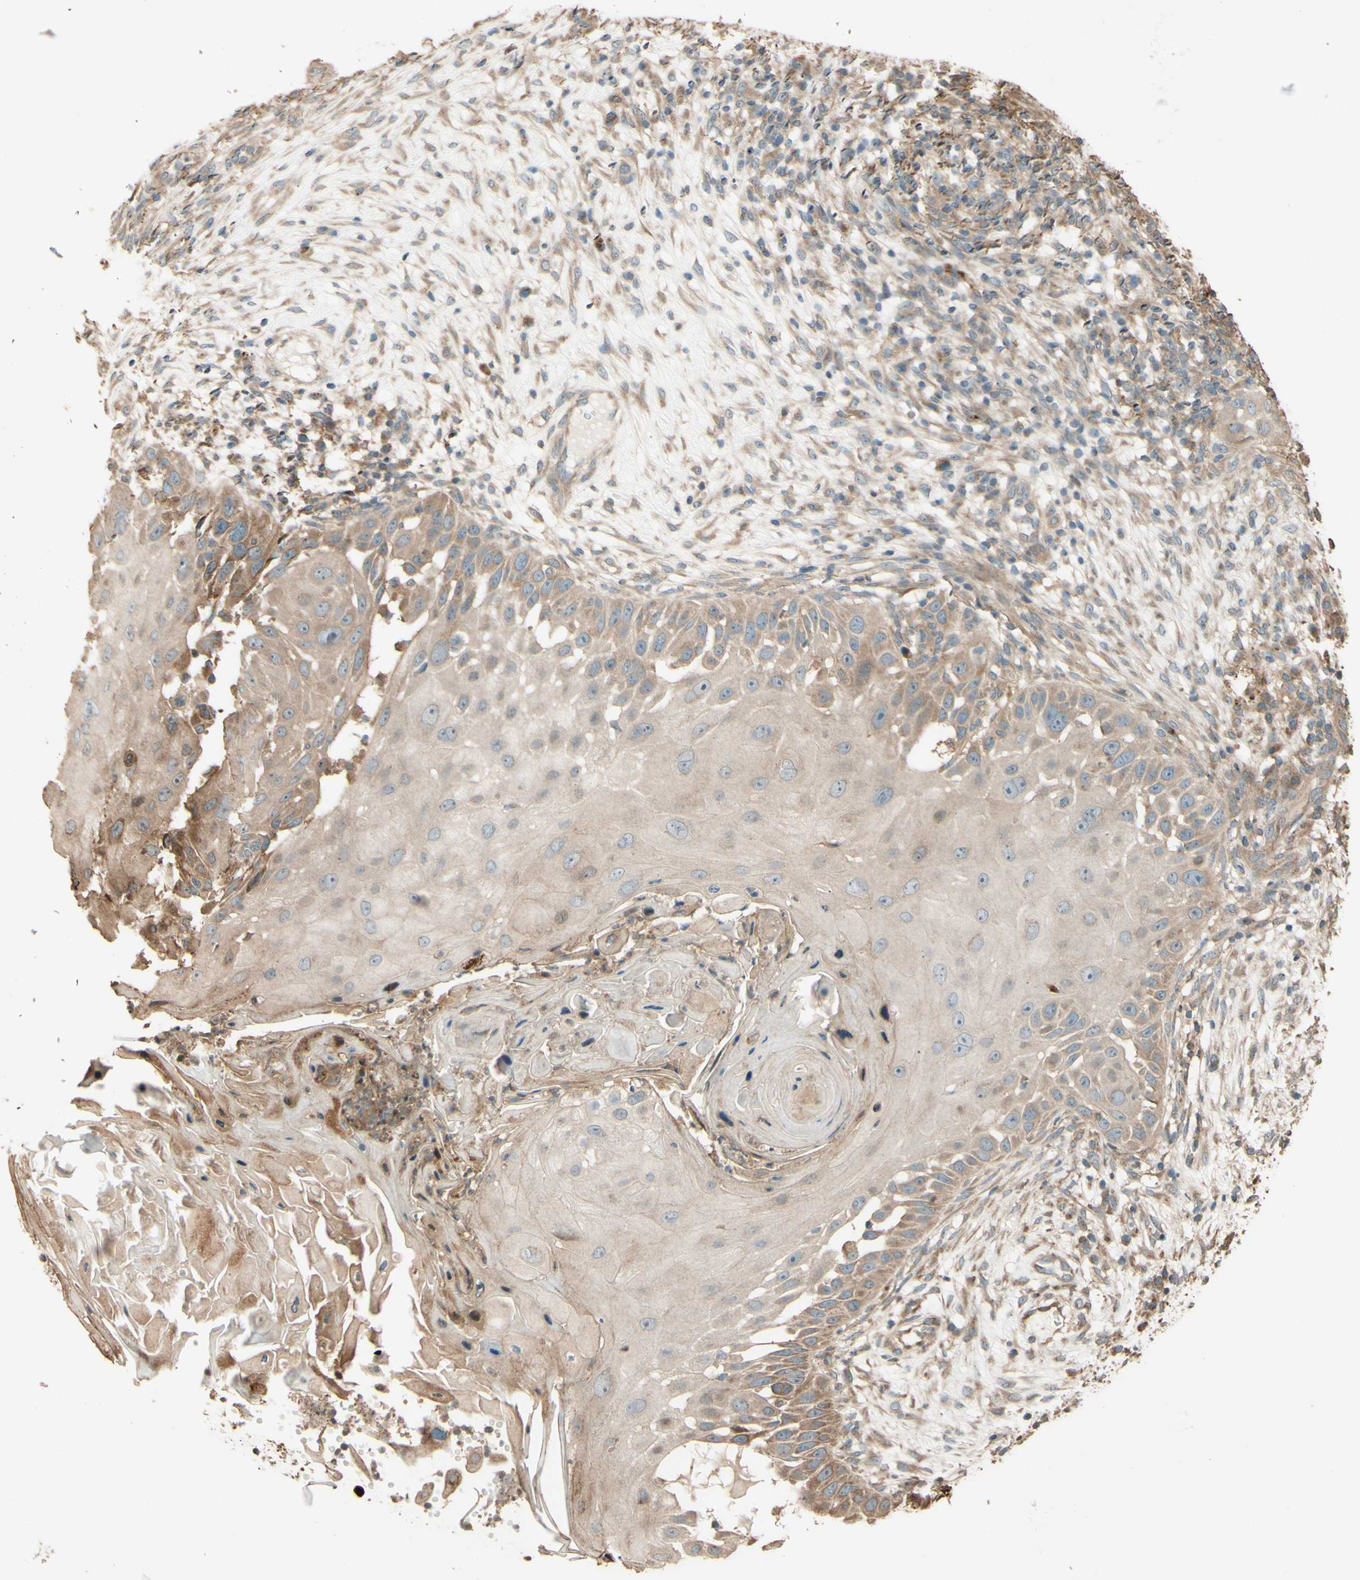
{"staining": {"intensity": "weak", "quantity": "25%-75%", "location": "cytoplasmic/membranous"}, "tissue": "skin cancer", "cell_type": "Tumor cells", "image_type": "cancer", "snomed": [{"axis": "morphology", "description": "Squamous cell carcinoma, NOS"}, {"axis": "topography", "description": "Skin"}], "caption": "Skin squamous cell carcinoma stained for a protein shows weak cytoplasmic/membranous positivity in tumor cells.", "gene": "RNF19A", "patient": {"sex": "female", "age": 44}}